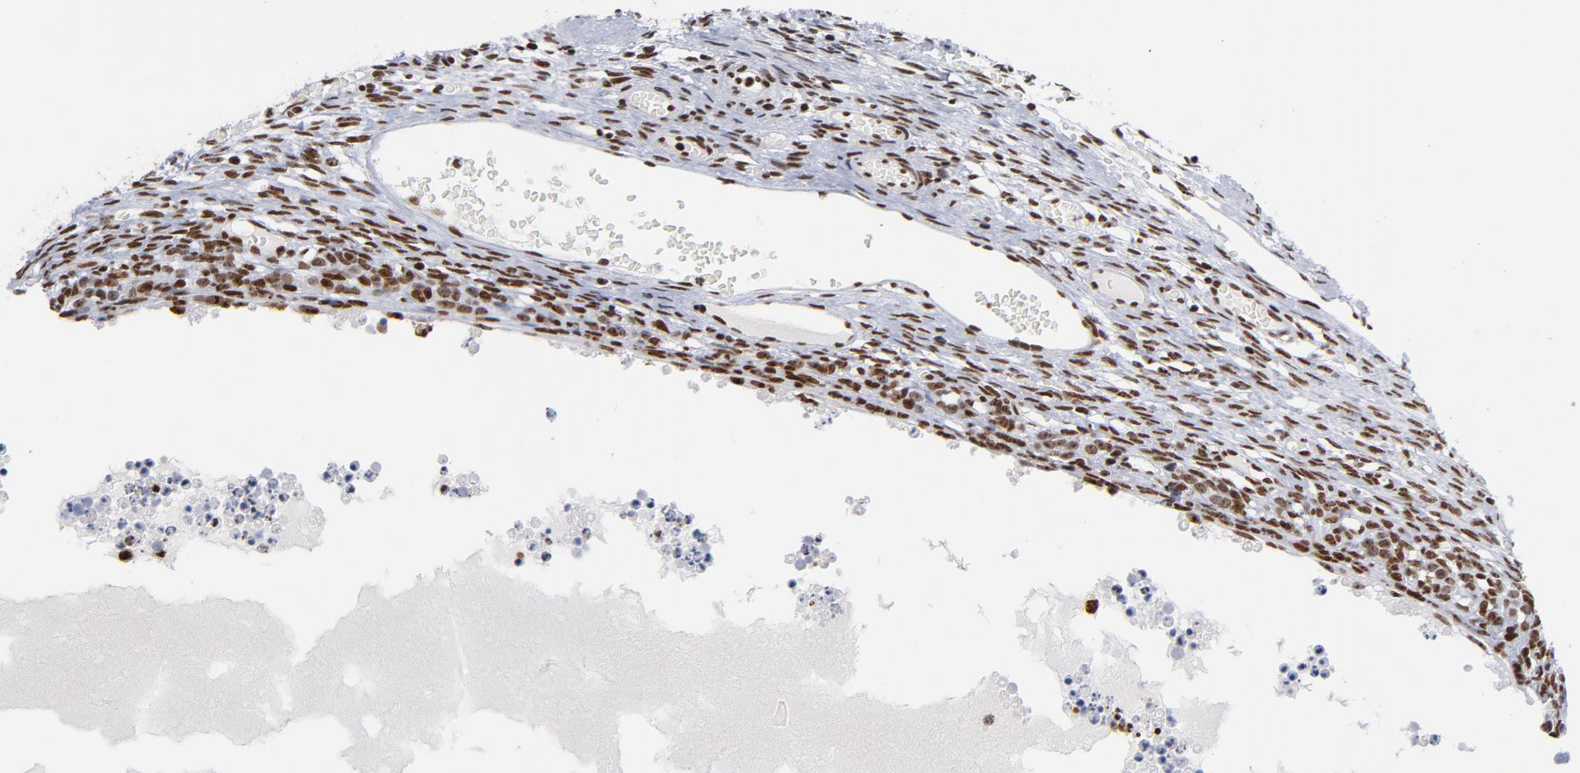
{"staining": {"intensity": "moderate", "quantity": ">75%", "location": "nuclear"}, "tissue": "ovary", "cell_type": "Ovarian stroma cells", "image_type": "normal", "snomed": [{"axis": "morphology", "description": "Normal tissue, NOS"}, {"axis": "topography", "description": "Ovary"}], "caption": "Immunohistochemistry (DAB (3,3'-diaminobenzidine)) staining of normal human ovary reveals moderate nuclear protein expression in about >75% of ovarian stroma cells.", "gene": "TOP2B", "patient": {"sex": "female", "age": 35}}